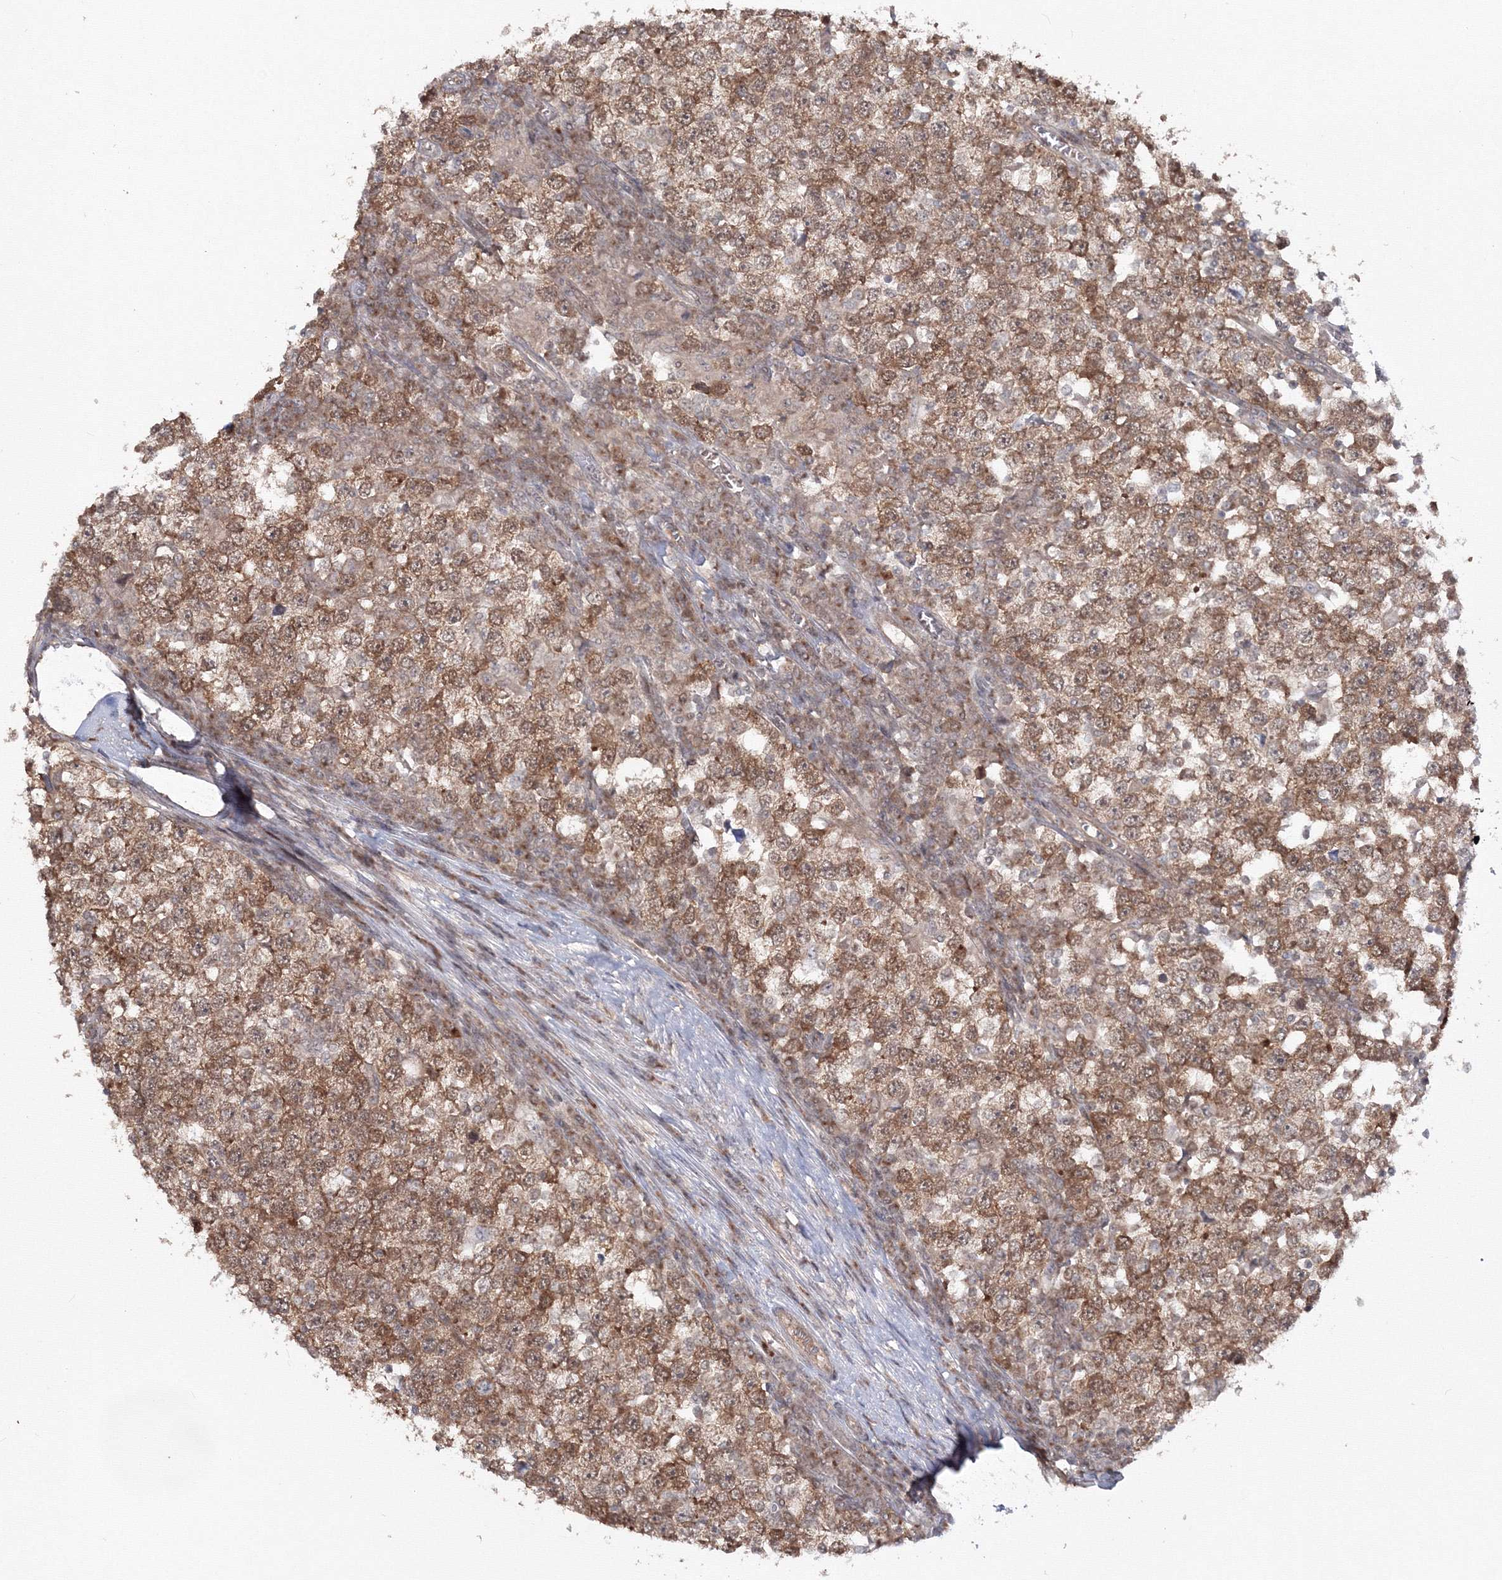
{"staining": {"intensity": "strong", "quantity": ">75%", "location": "cytoplasmic/membranous"}, "tissue": "testis cancer", "cell_type": "Tumor cells", "image_type": "cancer", "snomed": [{"axis": "morphology", "description": "Seminoma, NOS"}, {"axis": "topography", "description": "Testis"}], "caption": "DAB immunohistochemical staining of human testis cancer (seminoma) displays strong cytoplasmic/membranous protein positivity in approximately >75% of tumor cells. (brown staining indicates protein expression, while blue staining denotes nuclei).", "gene": "ZFAND6", "patient": {"sex": "male", "age": 65}}